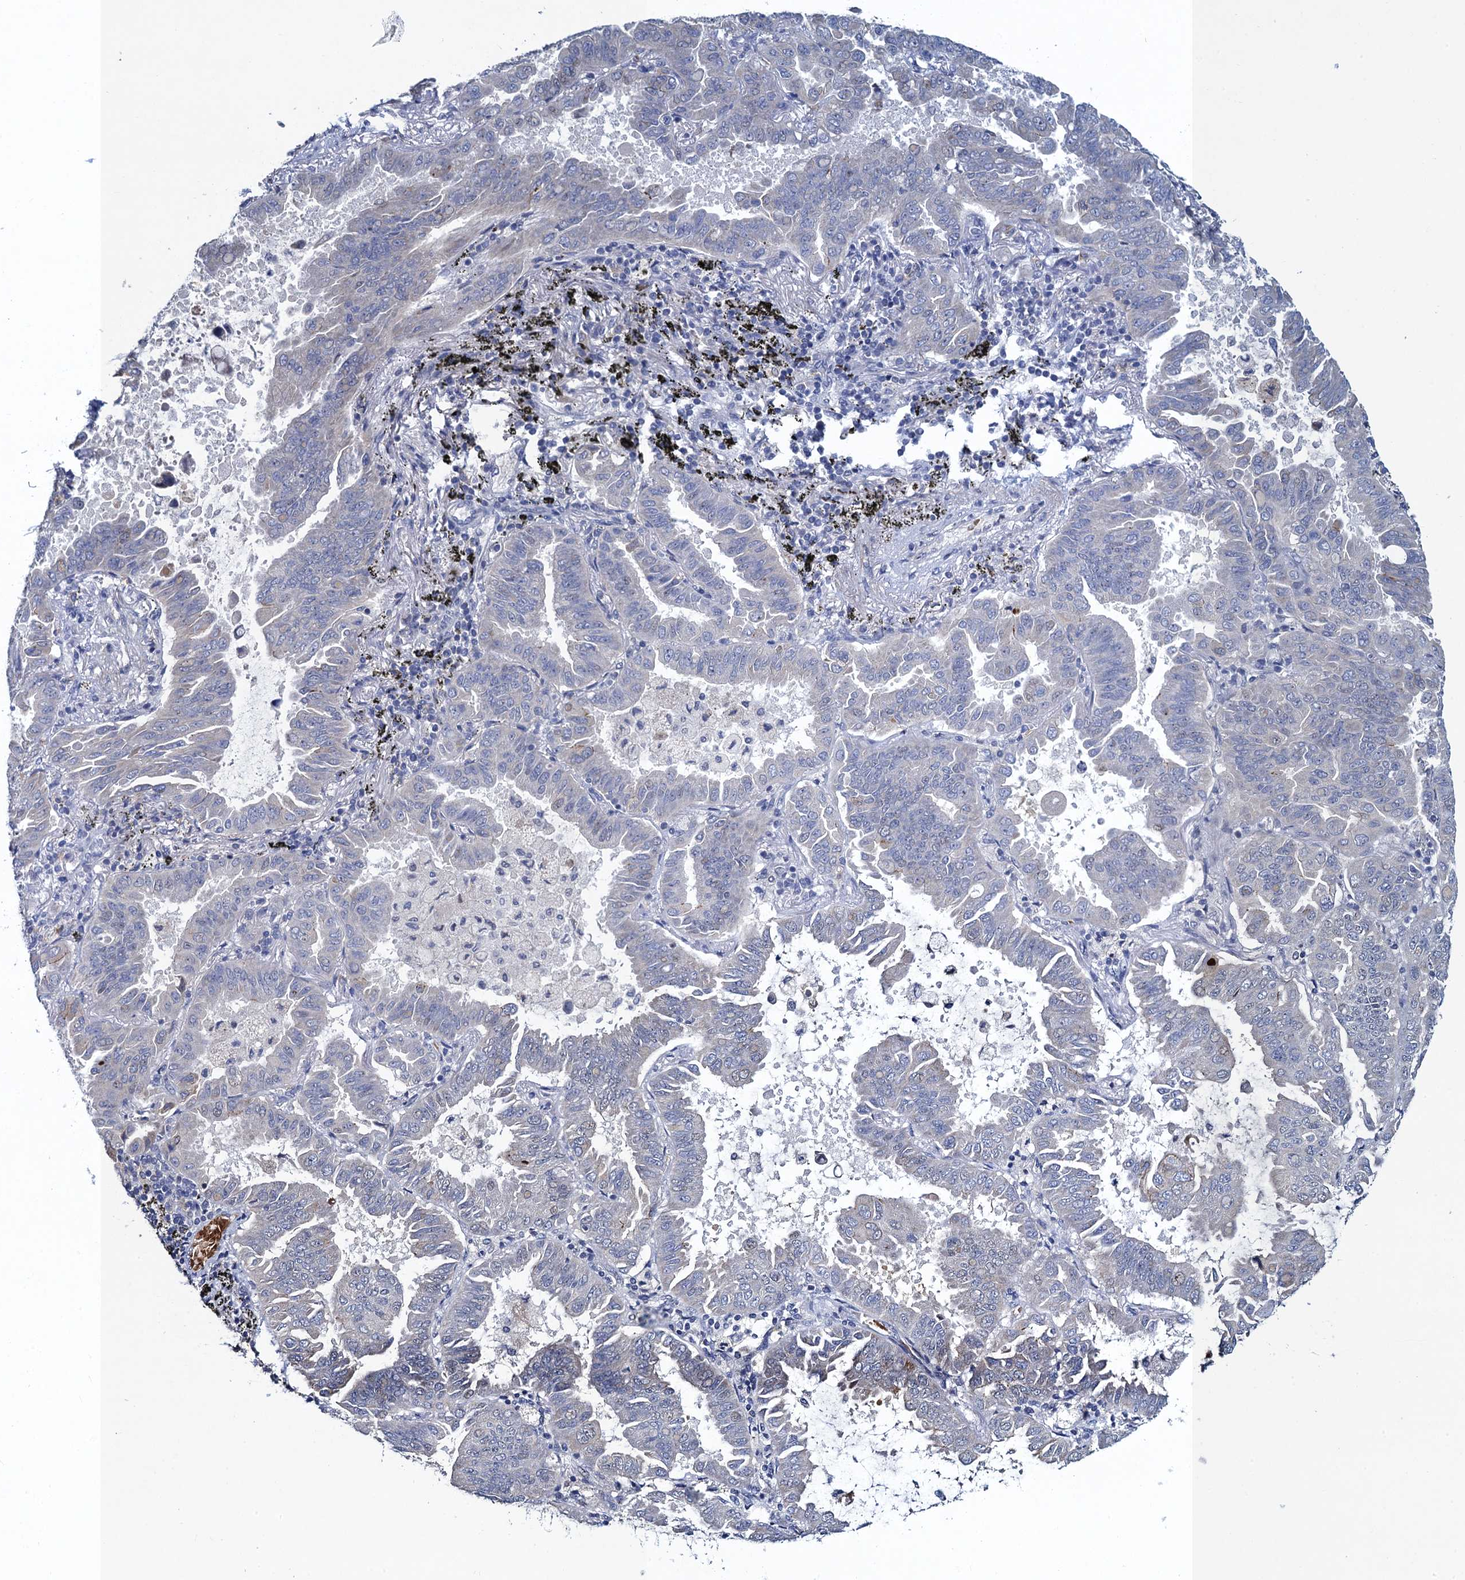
{"staining": {"intensity": "negative", "quantity": "none", "location": "none"}, "tissue": "lung cancer", "cell_type": "Tumor cells", "image_type": "cancer", "snomed": [{"axis": "morphology", "description": "Adenocarcinoma, NOS"}, {"axis": "topography", "description": "Lung"}], "caption": "There is no significant expression in tumor cells of adenocarcinoma (lung).", "gene": "ATOSA", "patient": {"sex": "male", "age": 64}}